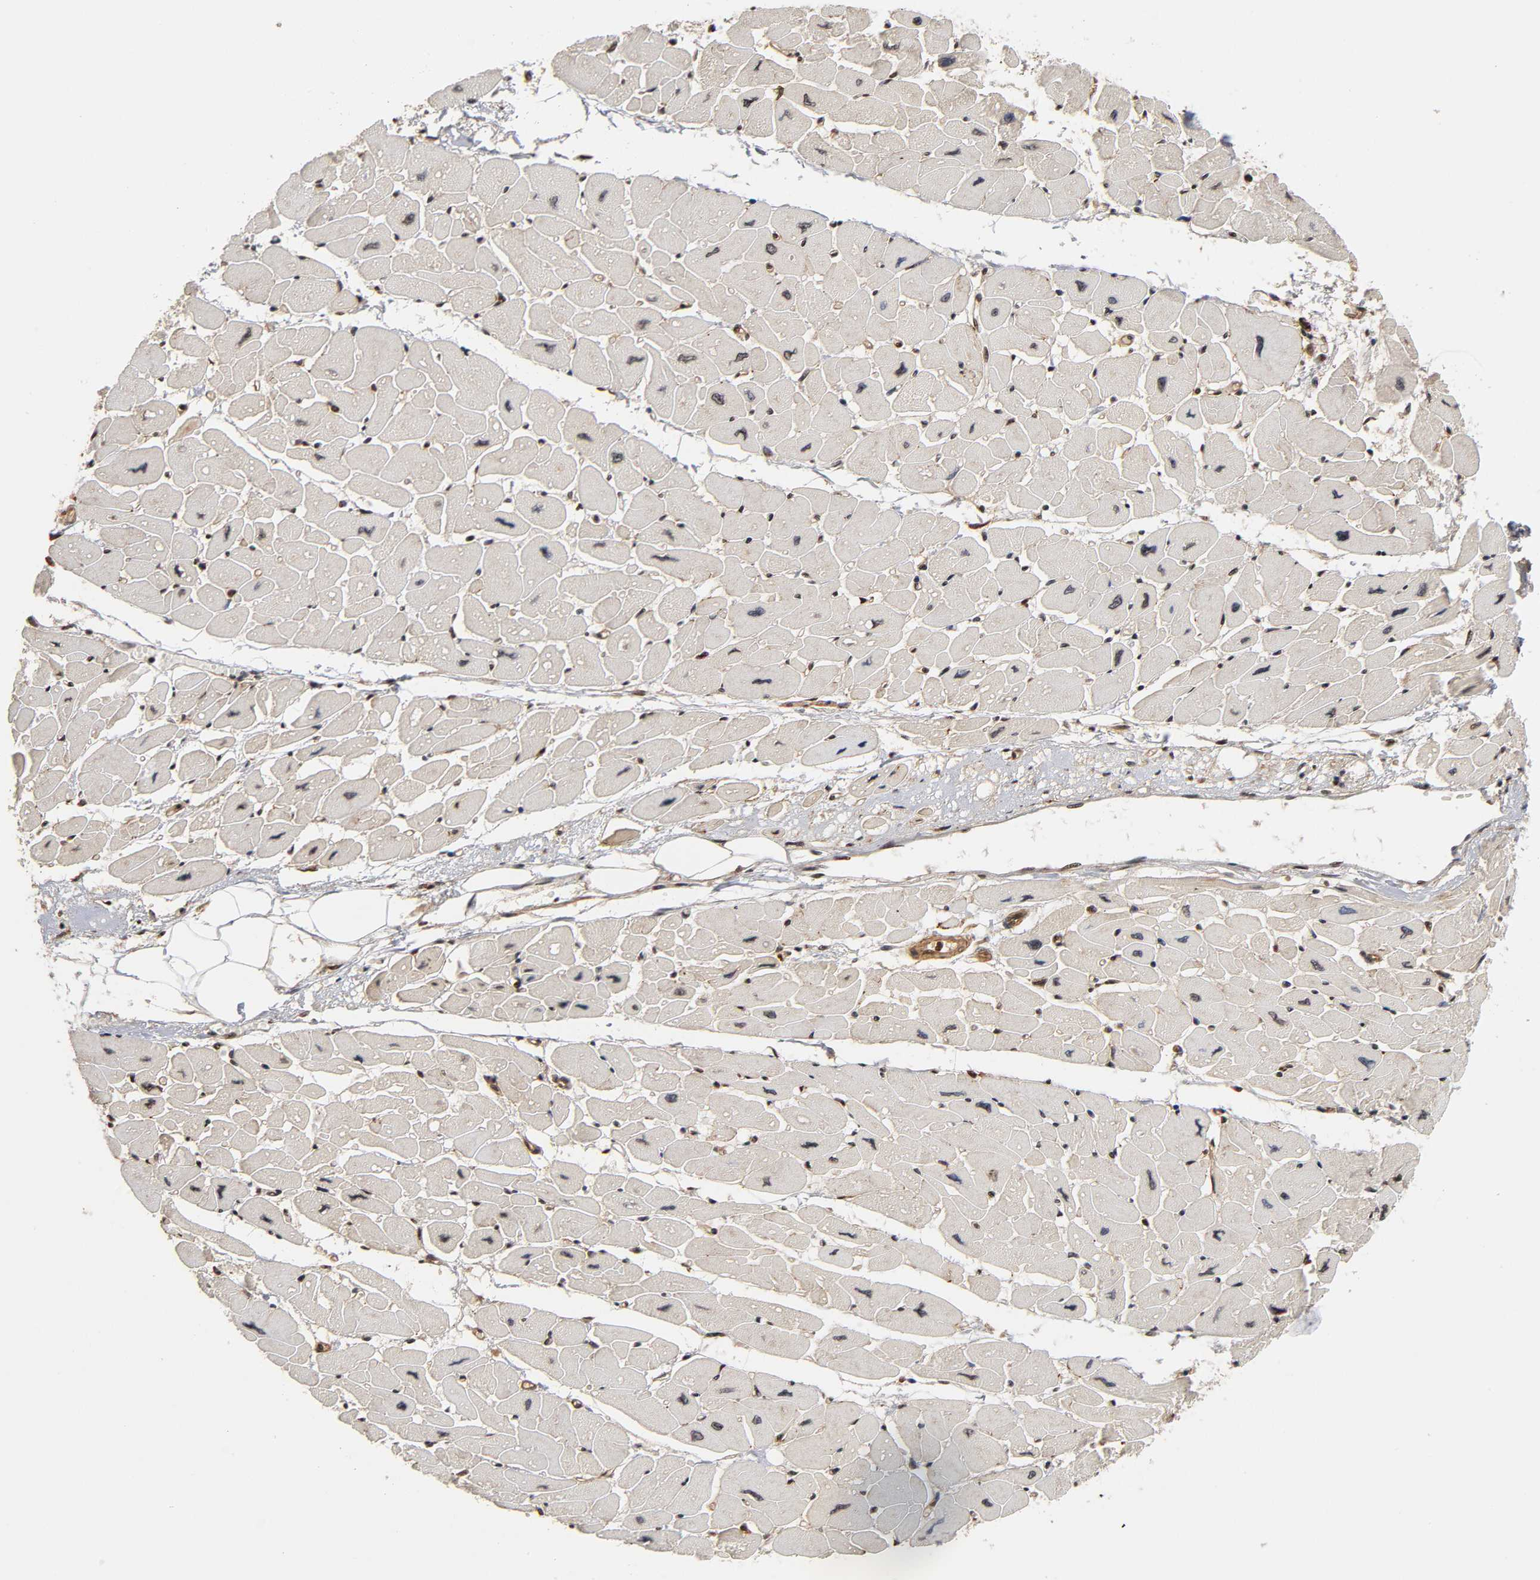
{"staining": {"intensity": "negative", "quantity": "none", "location": "none"}, "tissue": "heart muscle", "cell_type": "Cardiomyocytes", "image_type": "normal", "snomed": [{"axis": "morphology", "description": "Normal tissue, NOS"}, {"axis": "topography", "description": "Heart"}], "caption": "Immunohistochemistry (IHC) photomicrograph of benign heart muscle stained for a protein (brown), which shows no staining in cardiomyocytes. (DAB immunohistochemistry, high magnification).", "gene": "ITGAV", "patient": {"sex": "female", "age": 54}}